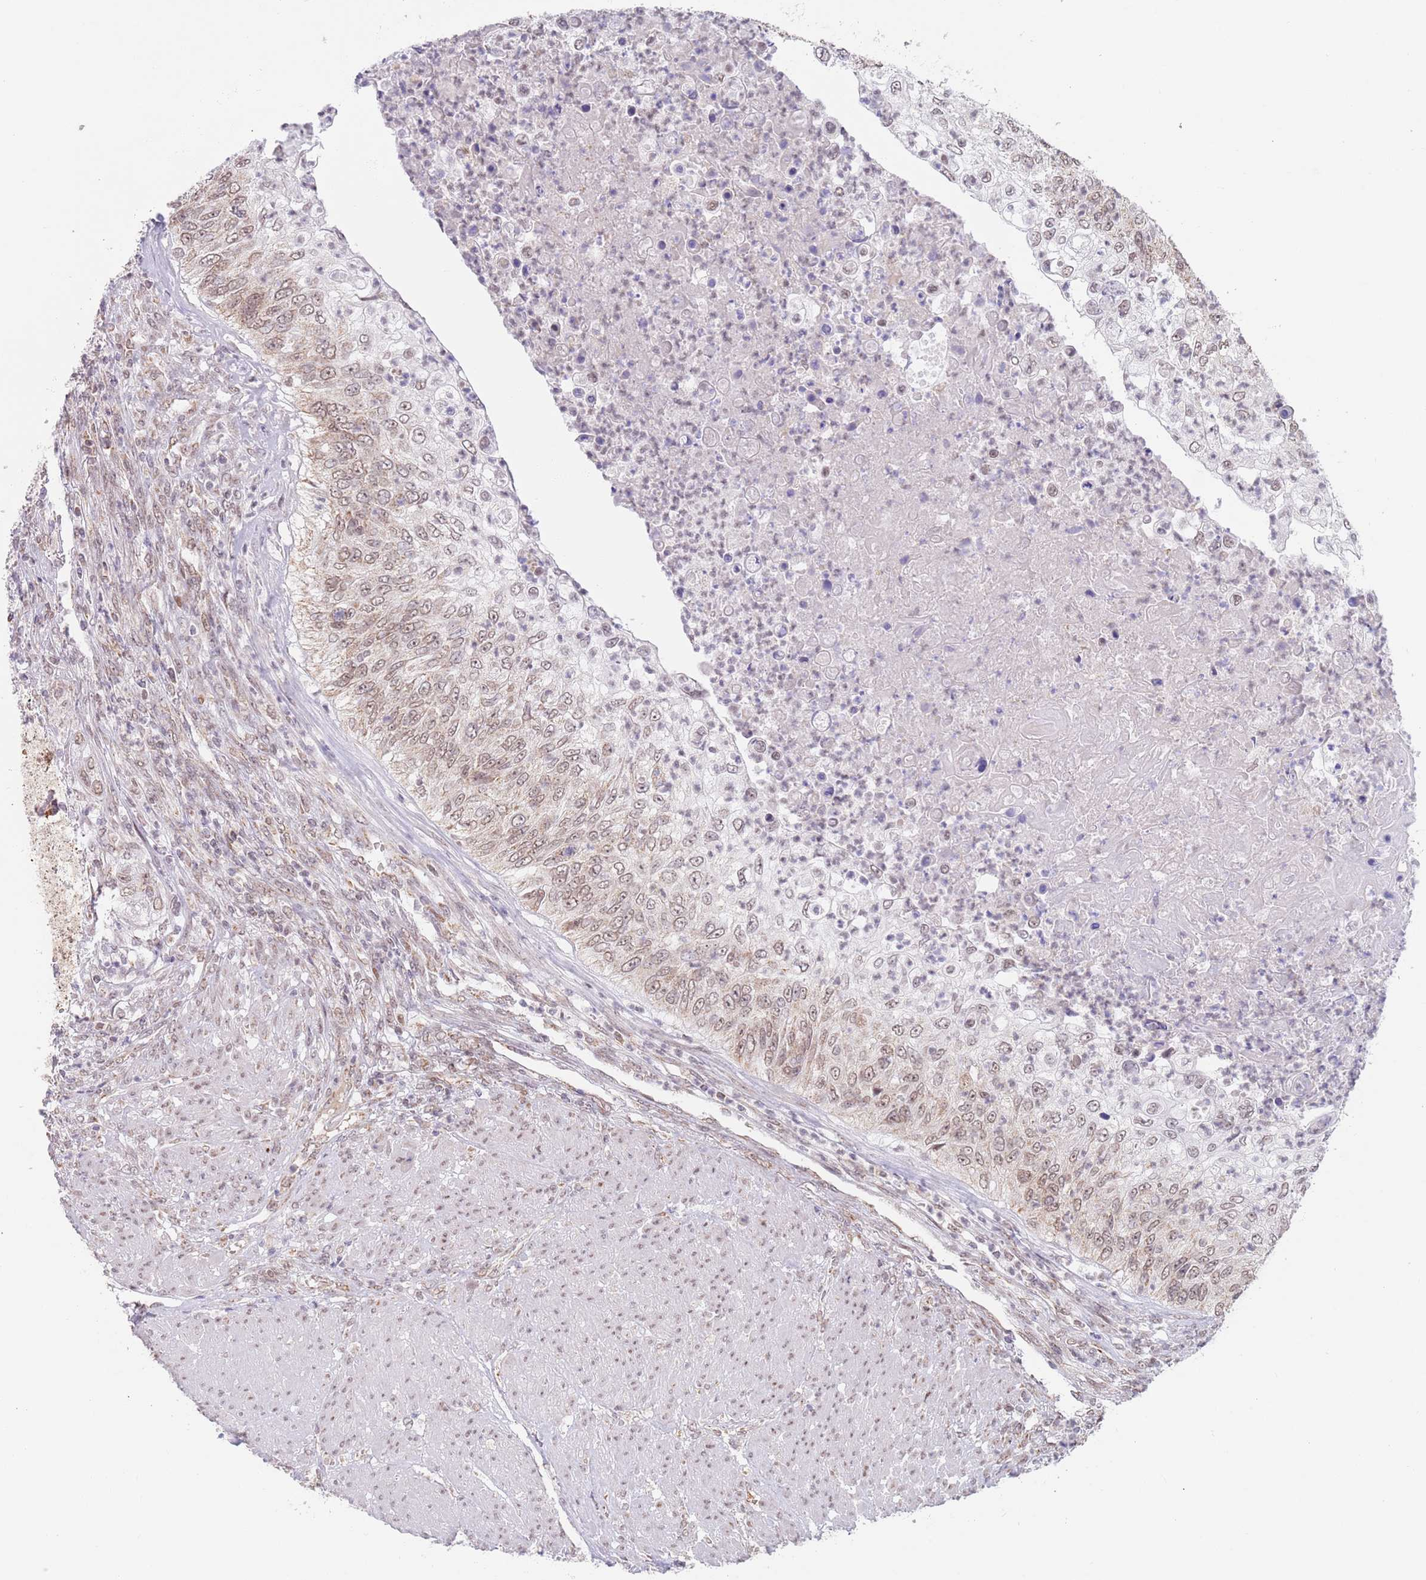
{"staining": {"intensity": "moderate", "quantity": ">75%", "location": "cytoplasmic/membranous,nuclear"}, "tissue": "urothelial cancer", "cell_type": "Tumor cells", "image_type": "cancer", "snomed": [{"axis": "morphology", "description": "Urothelial carcinoma, High grade"}, {"axis": "topography", "description": "Urinary bladder"}], "caption": "High-magnification brightfield microscopy of urothelial cancer stained with DAB (3,3'-diaminobenzidine) (brown) and counterstained with hematoxylin (blue). tumor cells exhibit moderate cytoplasmic/membranous and nuclear staining is appreciated in approximately>75% of cells. The staining is performed using DAB (3,3'-diaminobenzidine) brown chromogen to label protein expression. The nuclei are counter-stained blue using hematoxylin.", "gene": "TIMM13", "patient": {"sex": "female", "age": 60}}